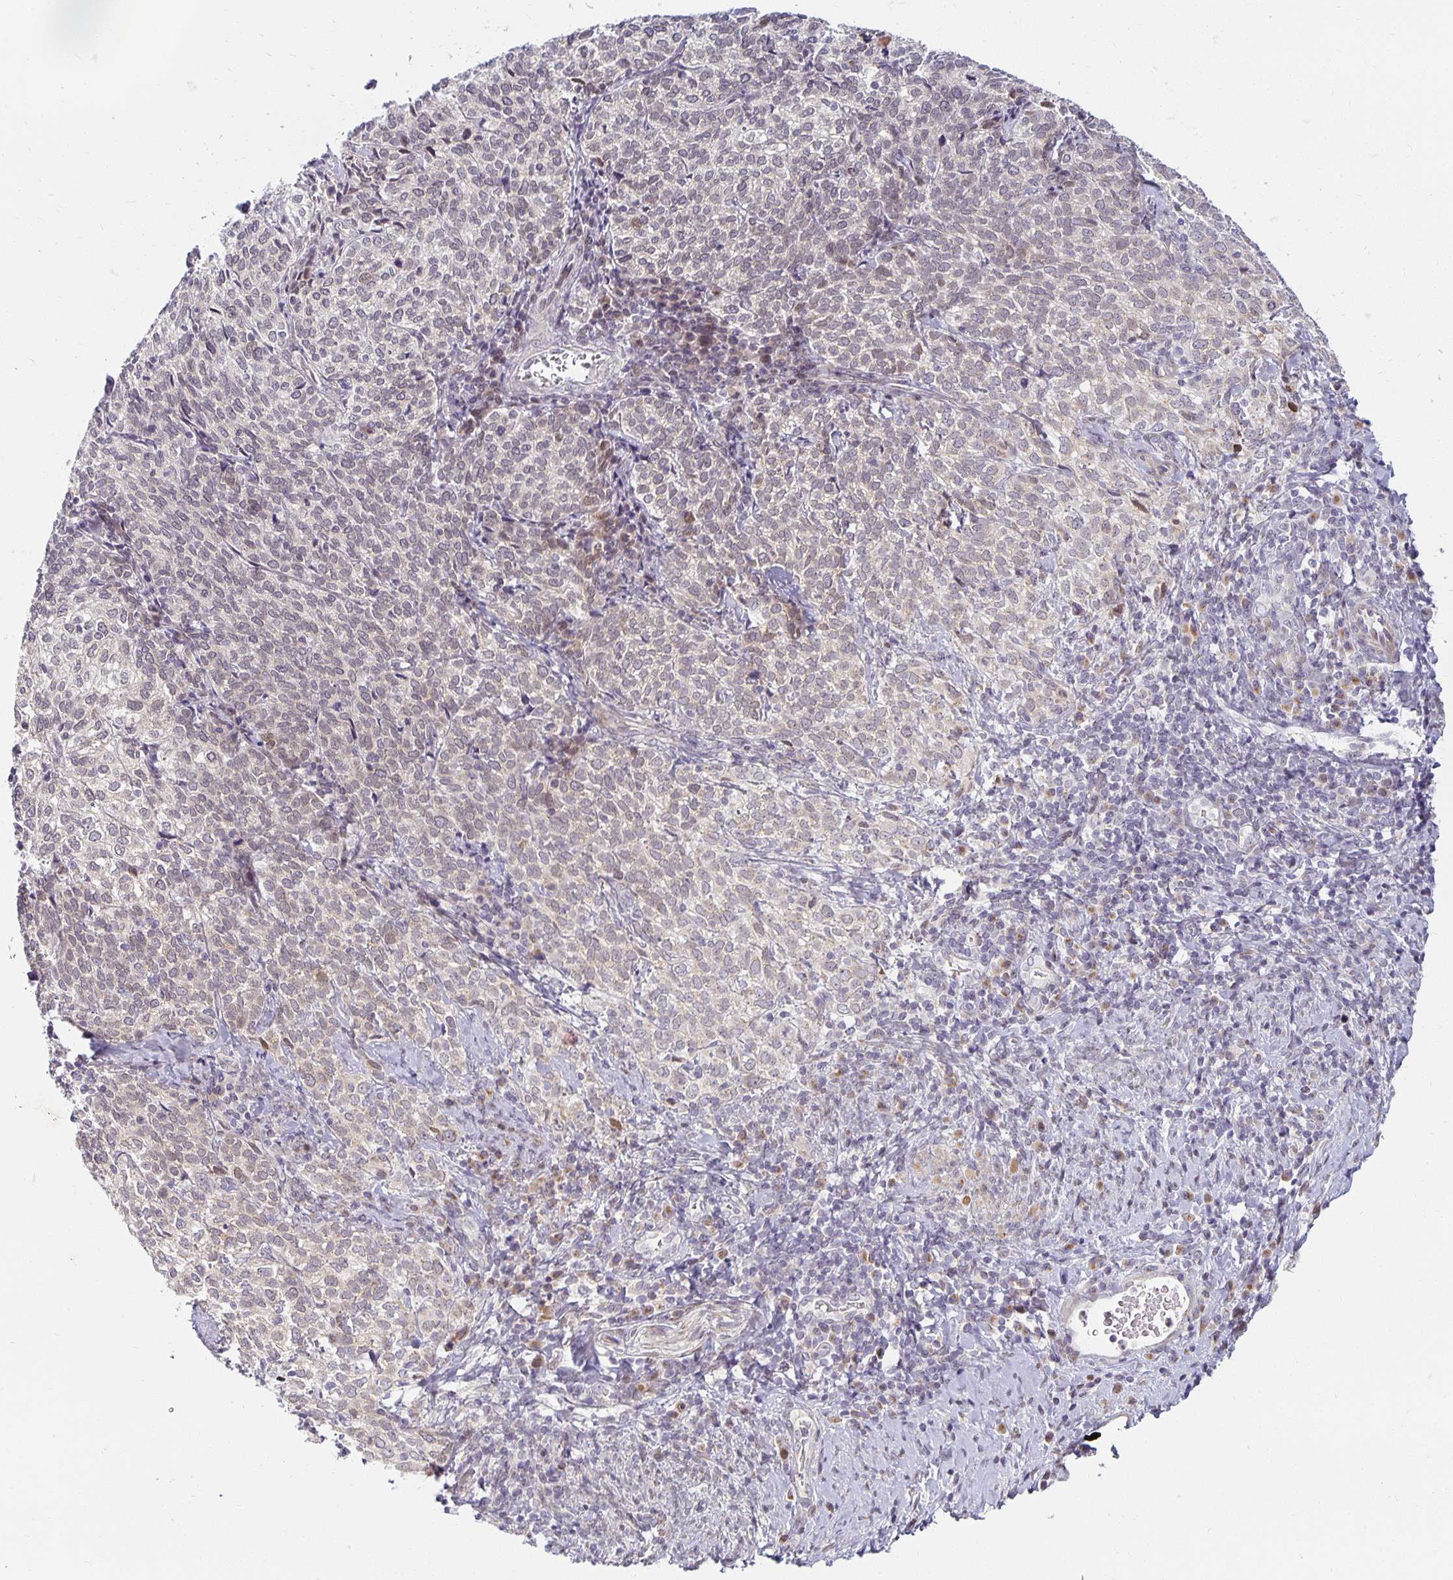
{"staining": {"intensity": "weak", "quantity": "<25%", "location": "nuclear"}, "tissue": "cervical cancer", "cell_type": "Tumor cells", "image_type": "cancer", "snomed": [{"axis": "morphology", "description": "Normal tissue, NOS"}, {"axis": "morphology", "description": "Squamous cell carcinoma, NOS"}, {"axis": "topography", "description": "Vagina"}, {"axis": "topography", "description": "Cervix"}], "caption": "Immunohistochemical staining of human cervical cancer (squamous cell carcinoma) demonstrates no significant positivity in tumor cells.", "gene": "EHF", "patient": {"sex": "female", "age": 45}}